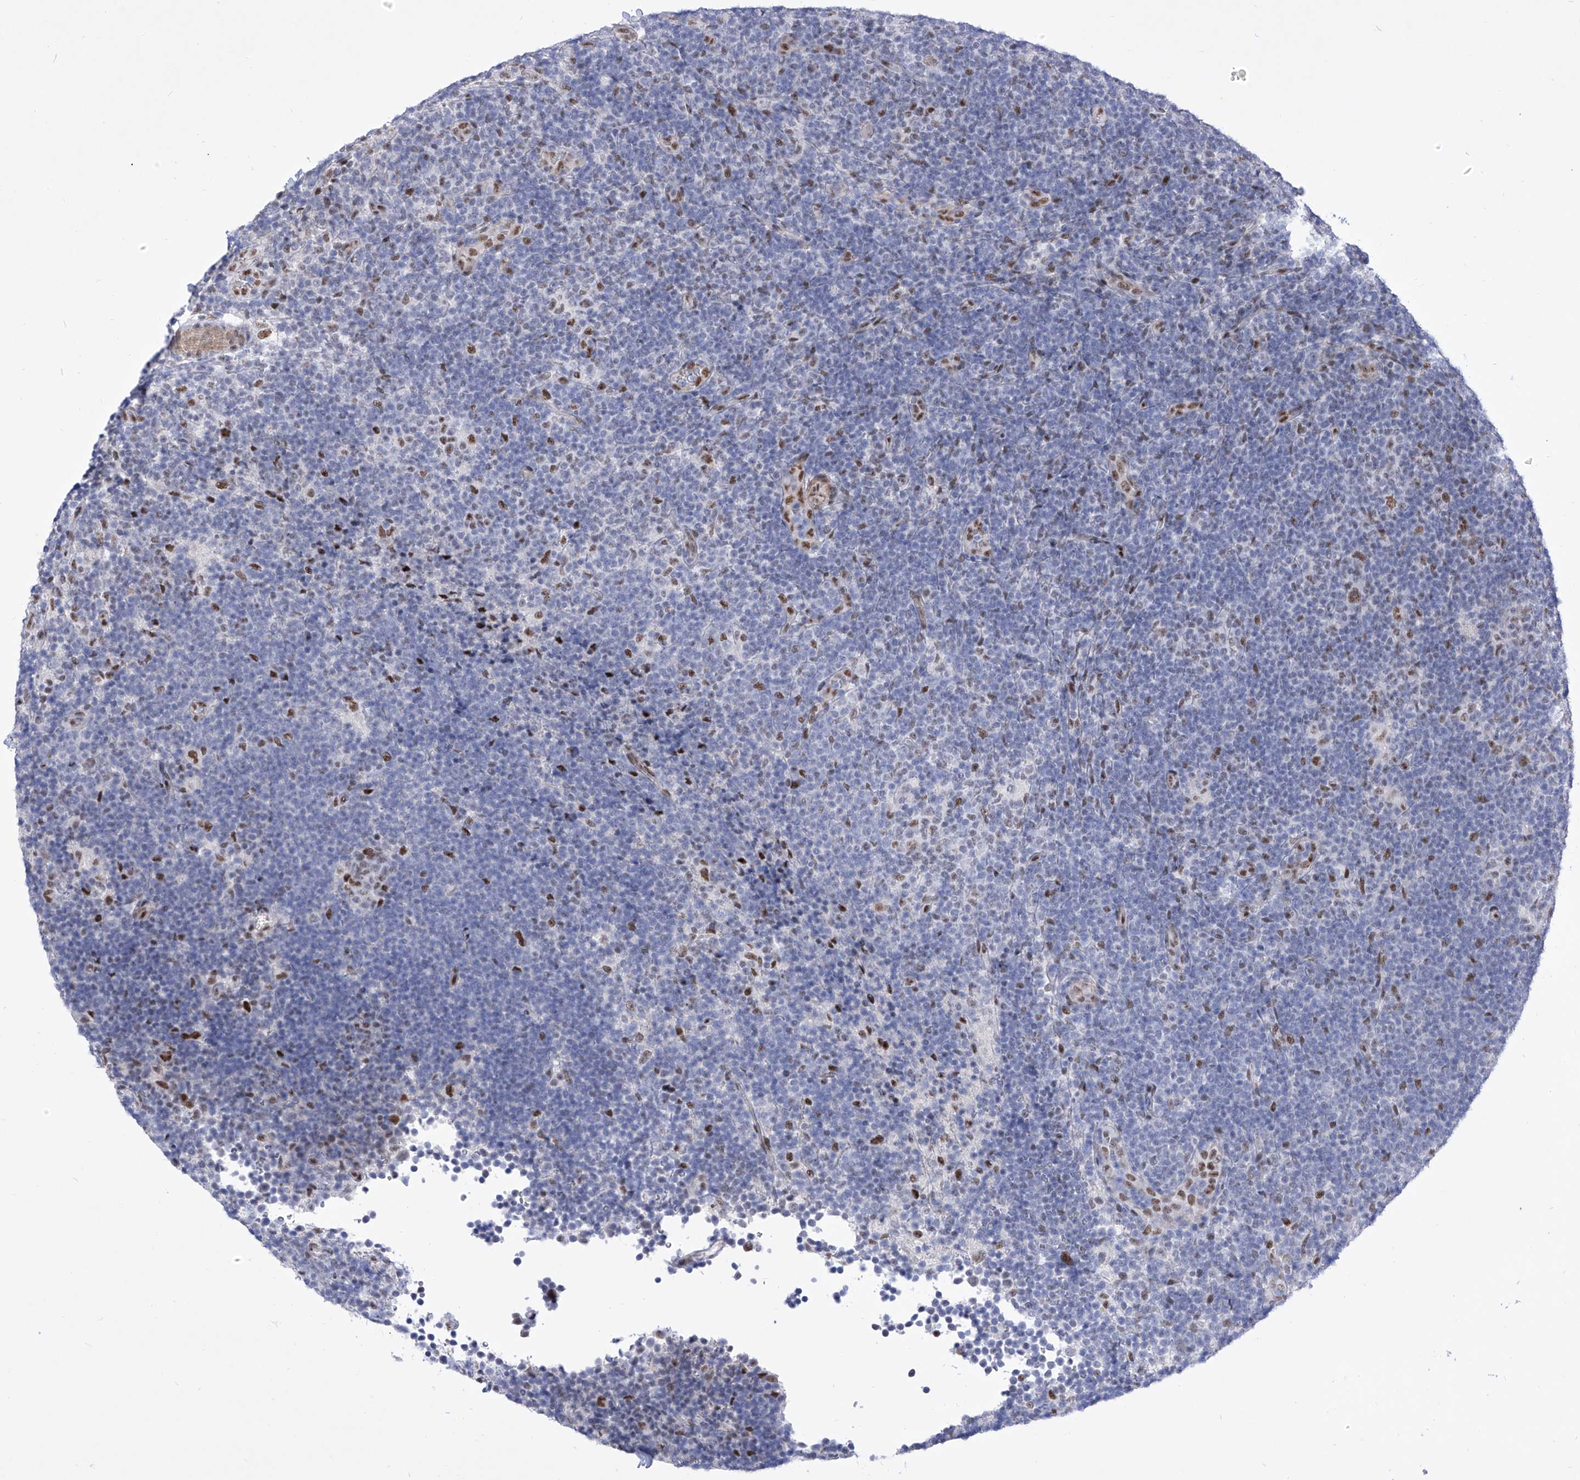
{"staining": {"intensity": "moderate", "quantity": ">75%", "location": "nuclear"}, "tissue": "lymphoma", "cell_type": "Tumor cells", "image_type": "cancer", "snomed": [{"axis": "morphology", "description": "Hodgkin's disease, NOS"}, {"axis": "topography", "description": "Lymph node"}], "caption": "Protein staining exhibits moderate nuclear expression in about >75% of tumor cells in lymphoma. (Brightfield microscopy of DAB IHC at high magnification).", "gene": "ATN1", "patient": {"sex": "female", "age": 57}}